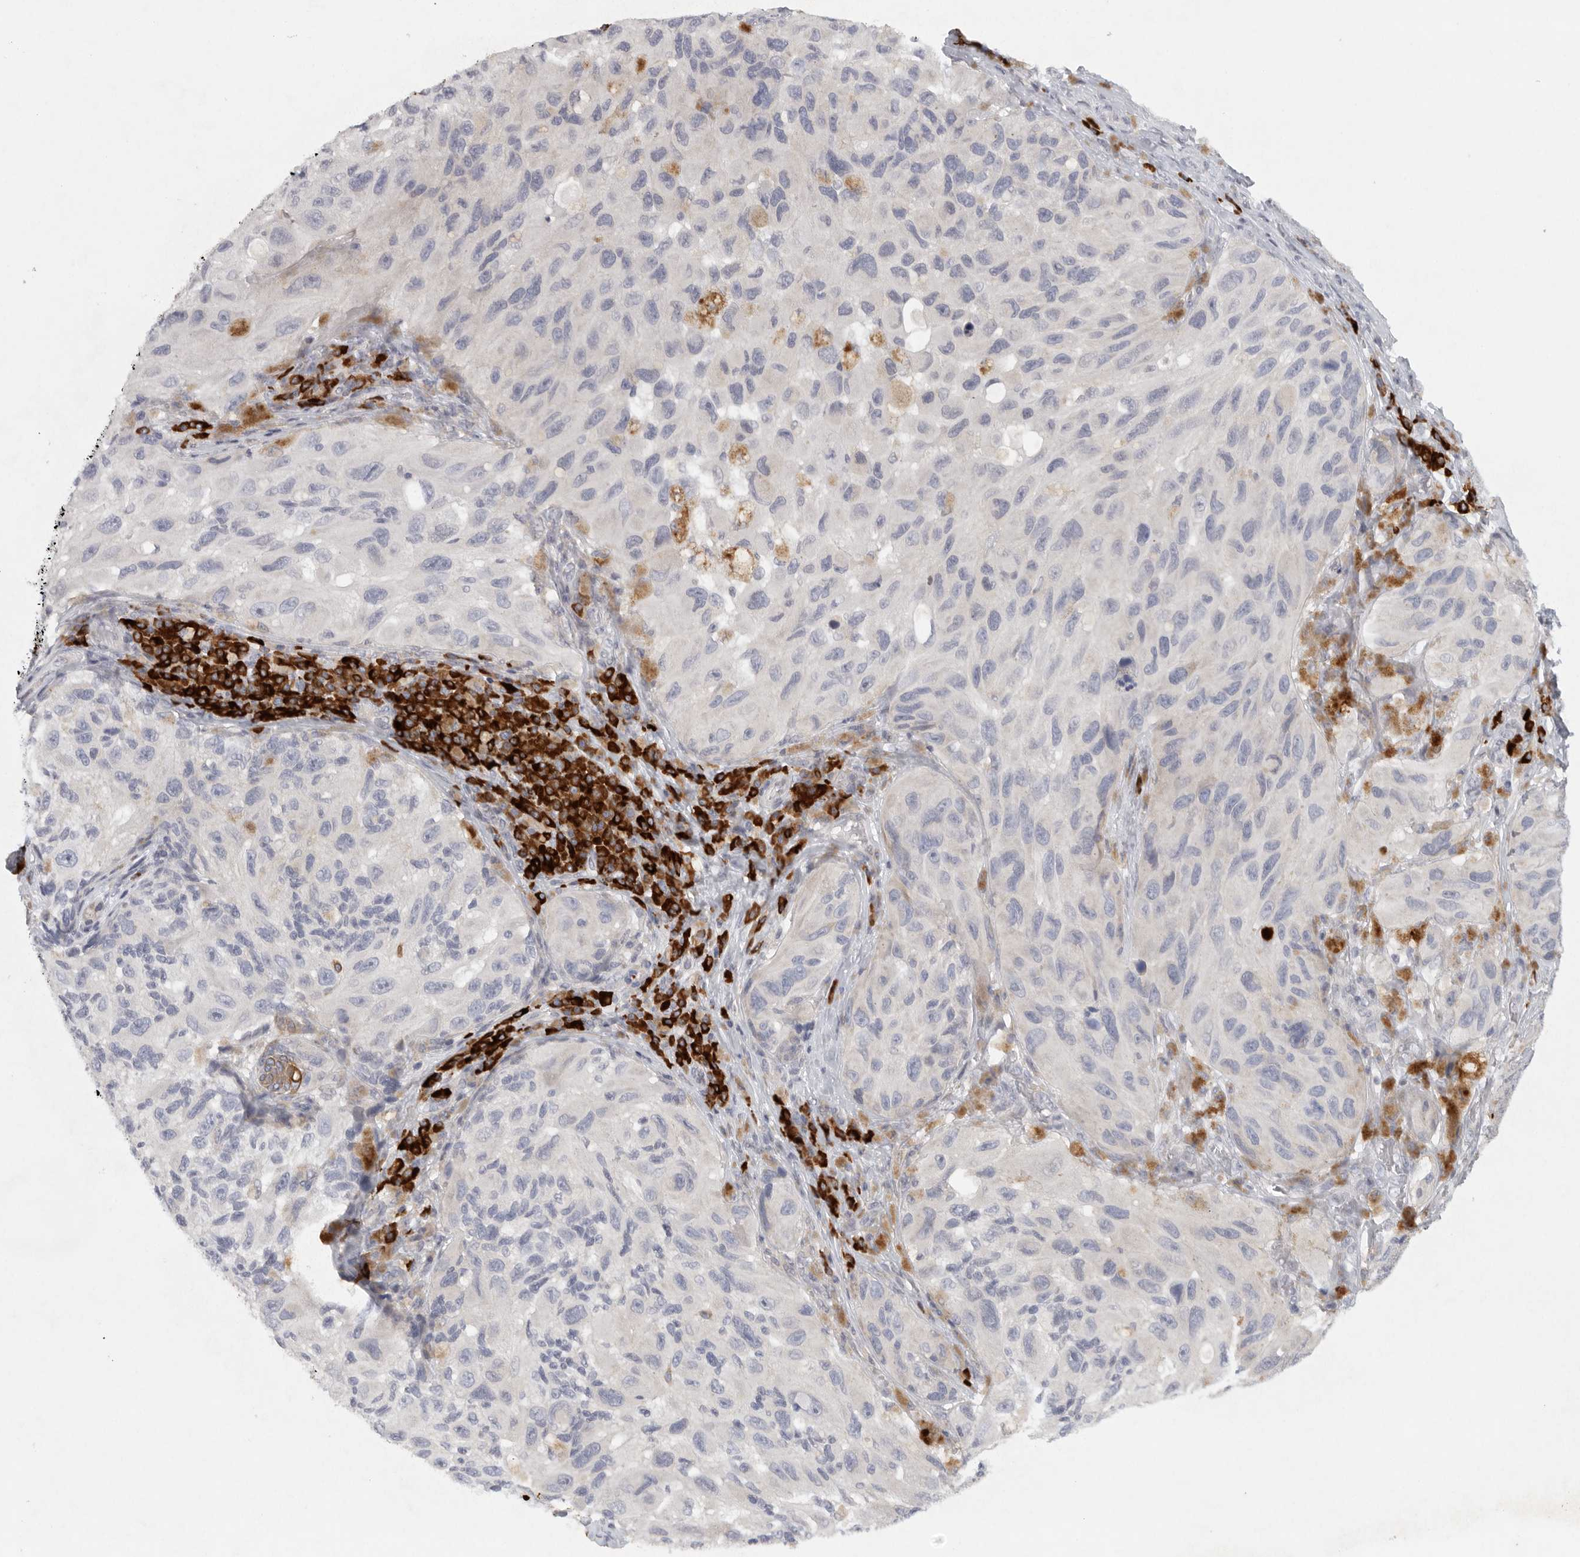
{"staining": {"intensity": "negative", "quantity": "none", "location": "none"}, "tissue": "melanoma", "cell_type": "Tumor cells", "image_type": "cancer", "snomed": [{"axis": "morphology", "description": "Malignant melanoma, NOS"}, {"axis": "topography", "description": "Skin"}], "caption": "This micrograph is of malignant melanoma stained with immunohistochemistry to label a protein in brown with the nuclei are counter-stained blue. There is no expression in tumor cells.", "gene": "TMEM69", "patient": {"sex": "female", "age": 73}}